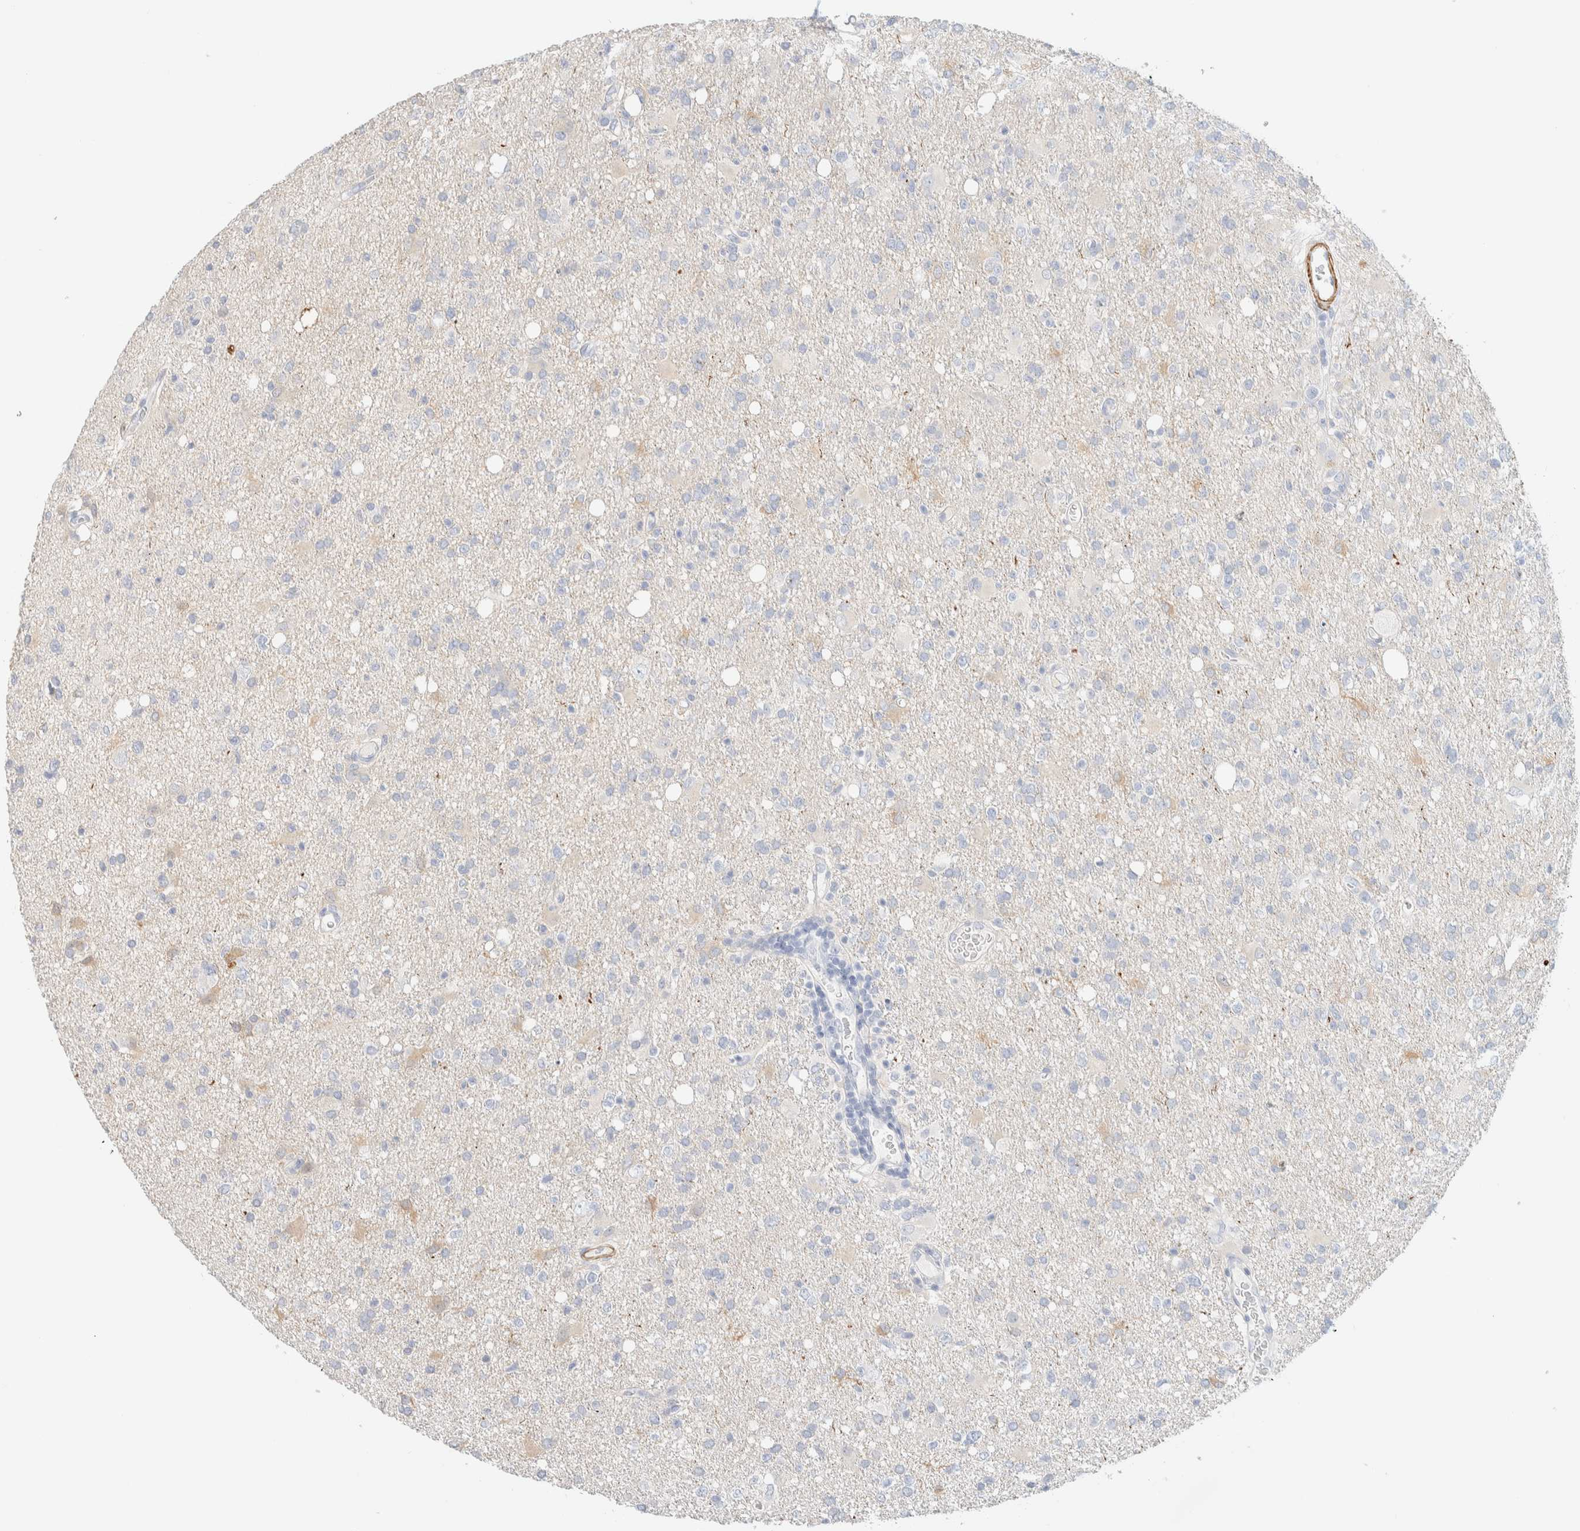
{"staining": {"intensity": "weak", "quantity": "<25%", "location": "cytoplasmic/membranous"}, "tissue": "glioma", "cell_type": "Tumor cells", "image_type": "cancer", "snomed": [{"axis": "morphology", "description": "Glioma, malignant, High grade"}, {"axis": "topography", "description": "Brain"}], "caption": "Human glioma stained for a protein using IHC shows no positivity in tumor cells.", "gene": "AFMID", "patient": {"sex": "female", "age": 57}}